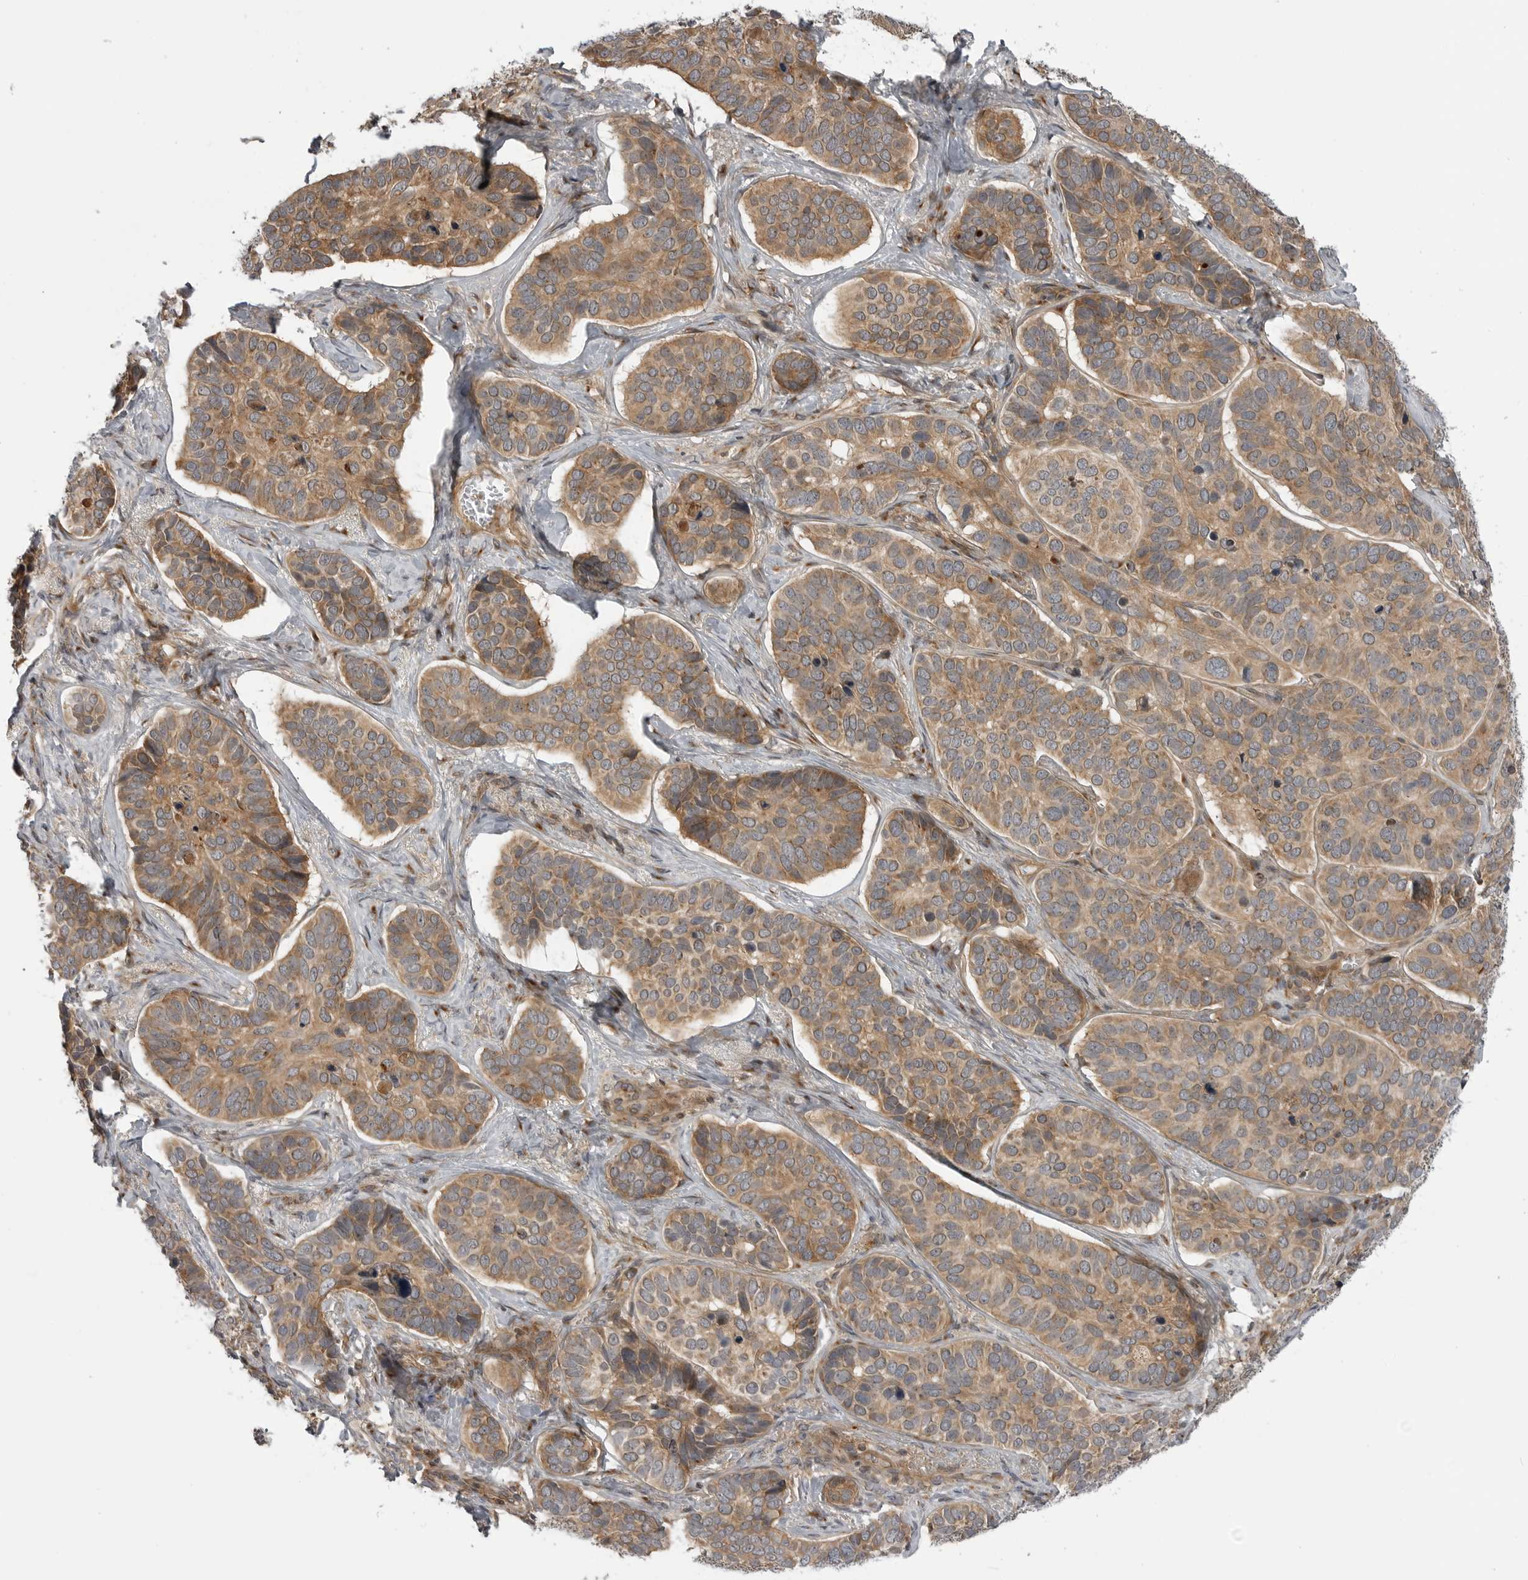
{"staining": {"intensity": "moderate", "quantity": ">75%", "location": "cytoplasmic/membranous"}, "tissue": "skin cancer", "cell_type": "Tumor cells", "image_type": "cancer", "snomed": [{"axis": "morphology", "description": "Basal cell carcinoma"}, {"axis": "topography", "description": "Skin"}], "caption": "Protein analysis of skin basal cell carcinoma tissue displays moderate cytoplasmic/membranous expression in about >75% of tumor cells.", "gene": "LRRC45", "patient": {"sex": "male", "age": 62}}